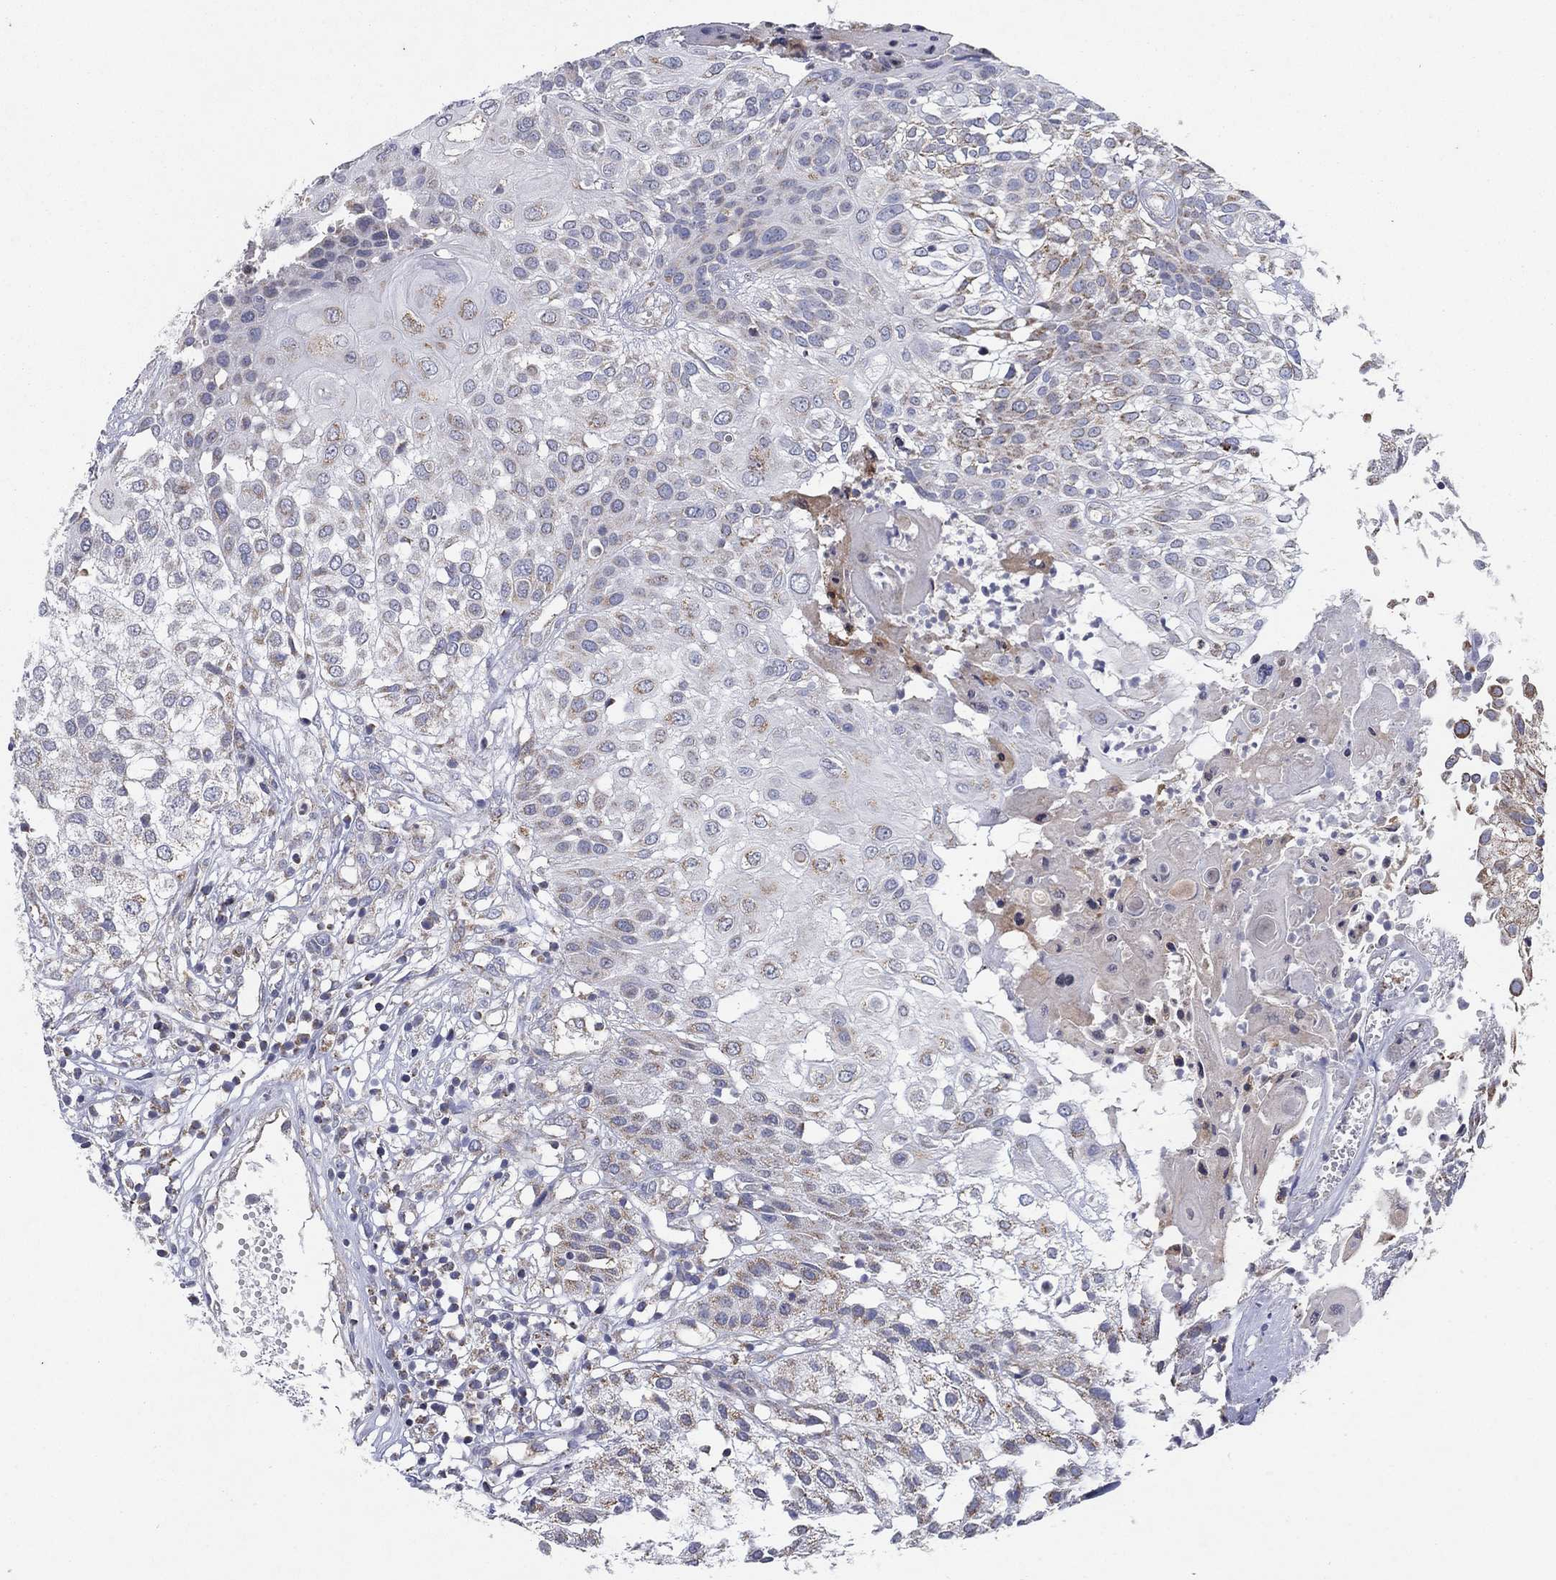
{"staining": {"intensity": "weak", "quantity": "25%-75%", "location": "cytoplasmic/membranous"}, "tissue": "urothelial cancer", "cell_type": "Tumor cells", "image_type": "cancer", "snomed": [{"axis": "morphology", "description": "Urothelial carcinoma, High grade"}, {"axis": "topography", "description": "Urinary bladder"}], "caption": "A brown stain labels weak cytoplasmic/membranous positivity of a protein in human urothelial cancer tumor cells.", "gene": "C9orf85", "patient": {"sex": "female", "age": 79}}